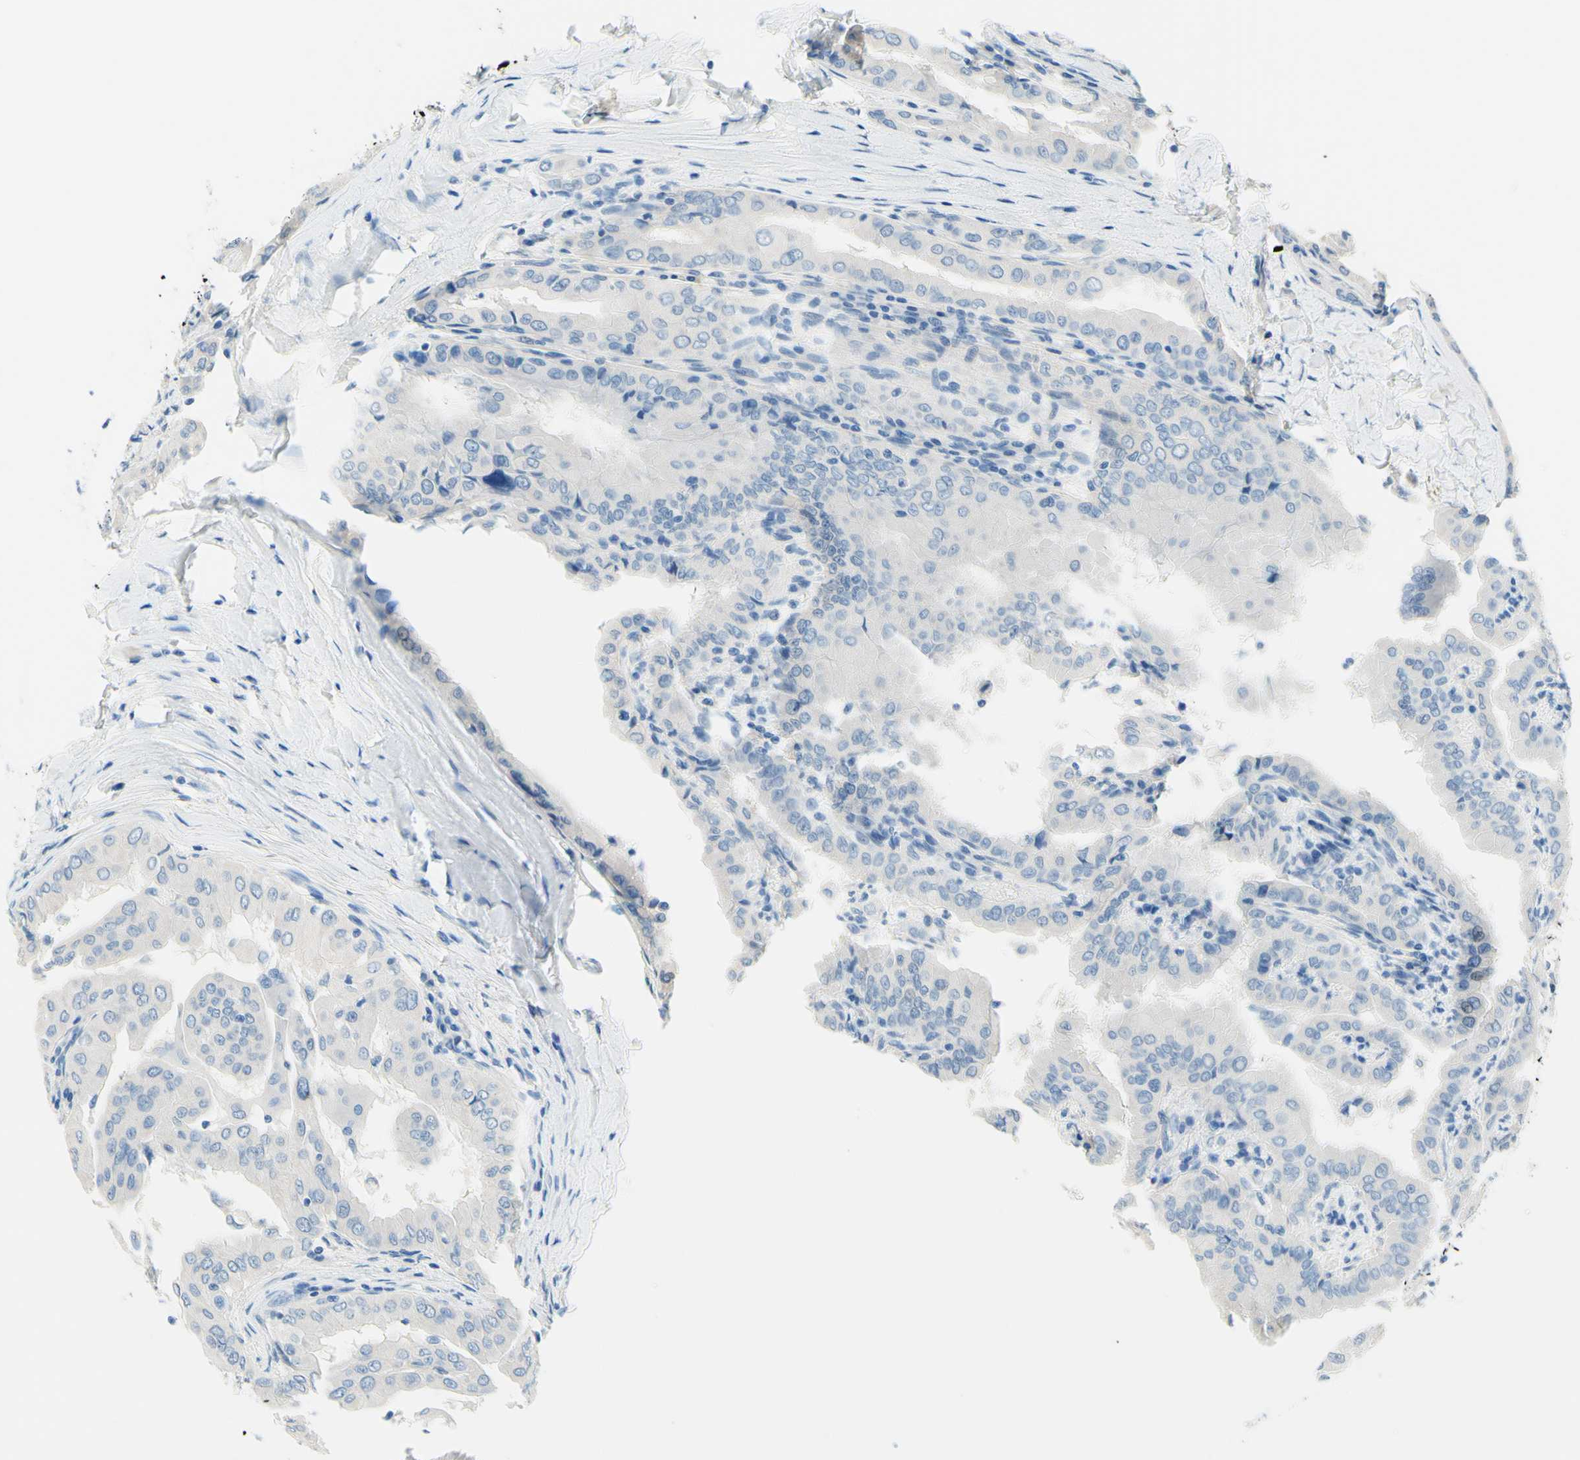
{"staining": {"intensity": "negative", "quantity": "none", "location": "none"}, "tissue": "thyroid cancer", "cell_type": "Tumor cells", "image_type": "cancer", "snomed": [{"axis": "morphology", "description": "Papillary adenocarcinoma, NOS"}, {"axis": "topography", "description": "Thyroid gland"}], "caption": "Immunohistochemistry (IHC) photomicrograph of human thyroid cancer (papillary adenocarcinoma) stained for a protein (brown), which shows no positivity in tumor cells.", "gene": "PASD1", "patient": {"sex": "male", "age": 33}}